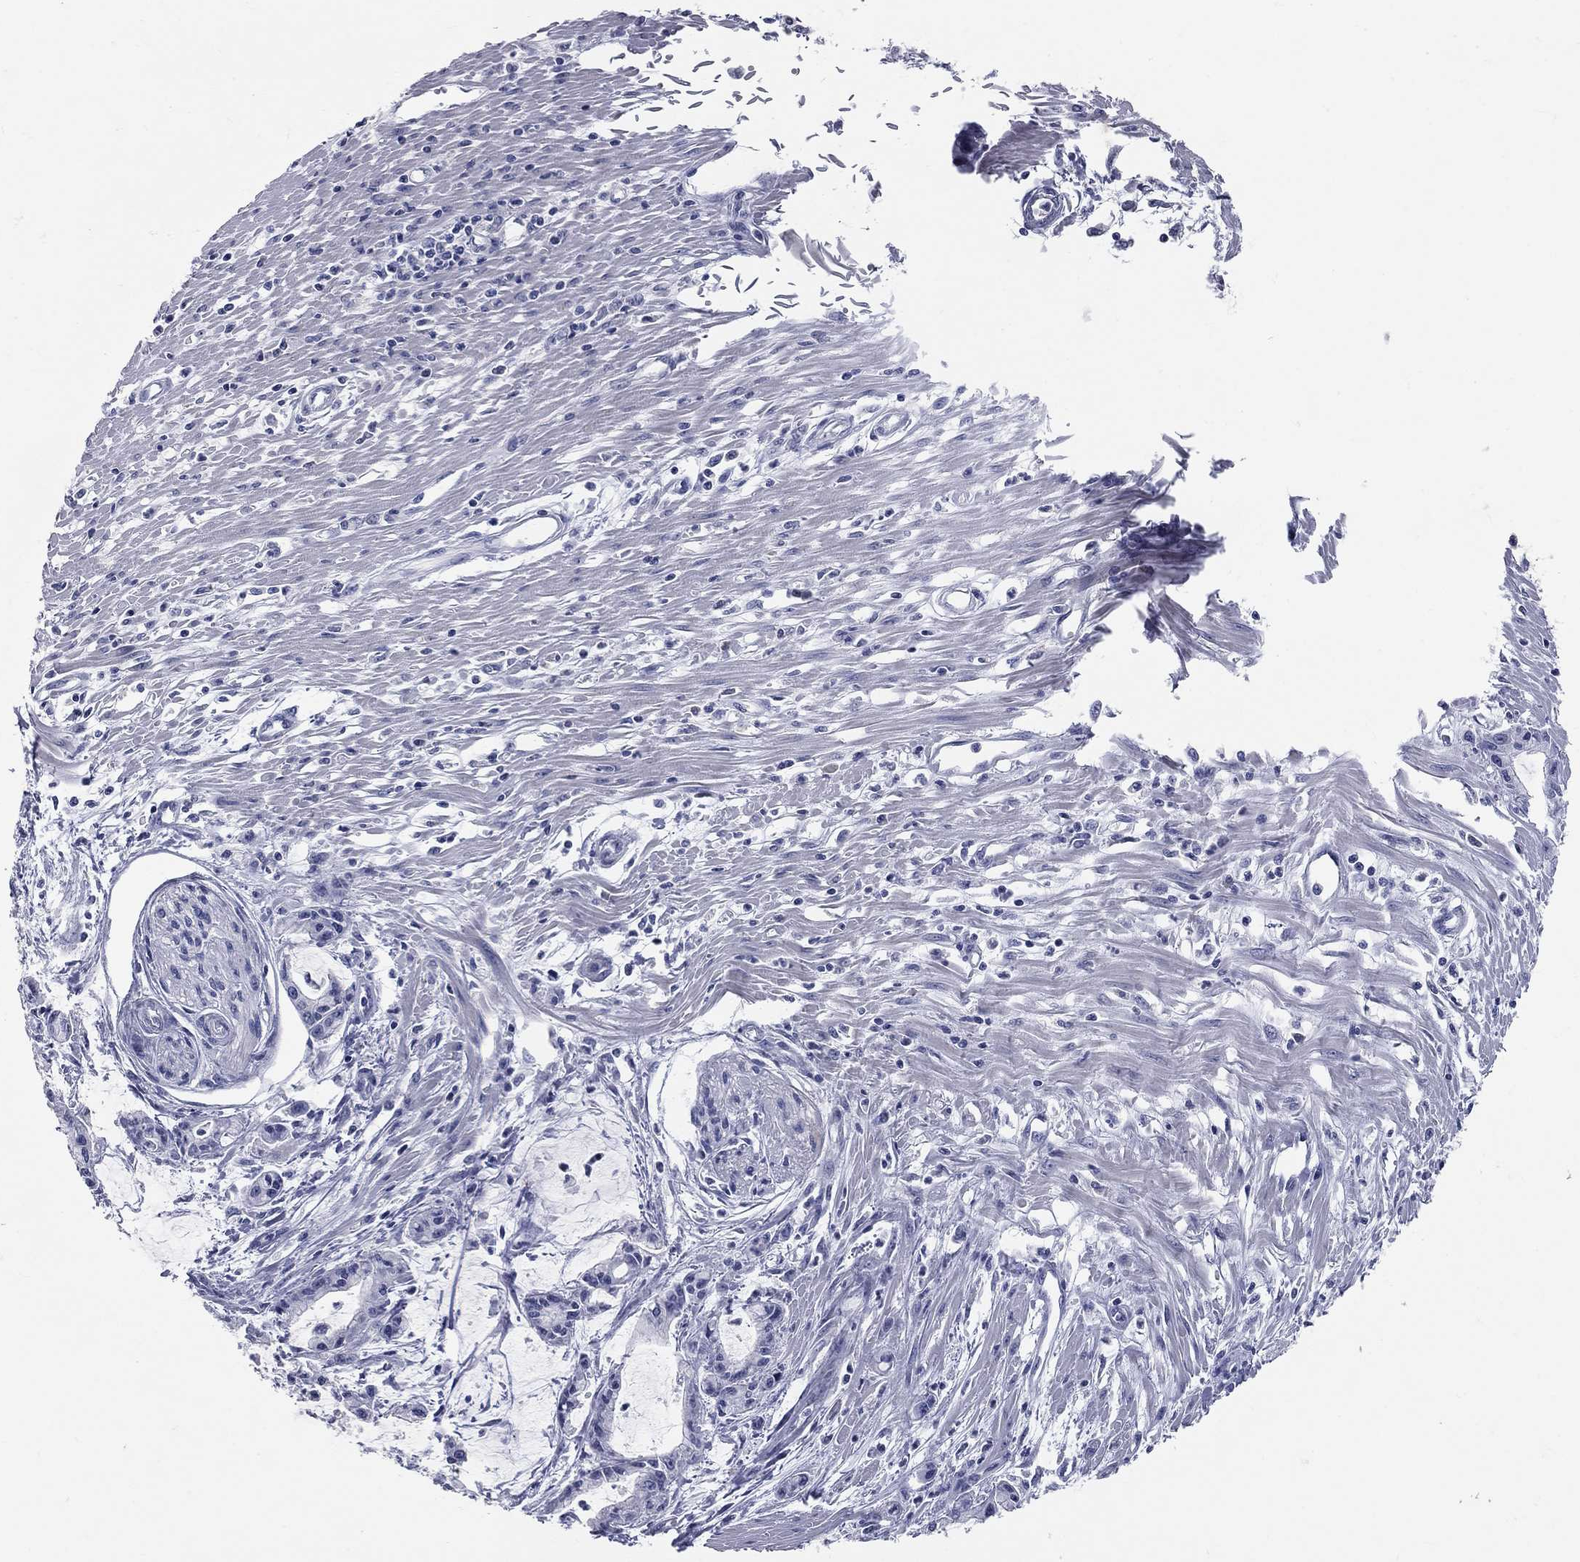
{"staining": {"intensity": "negative", "quantity": "none", "location": "none"}, "tissue": "pancreatic cancer", "cell_type": "Tumor cells", "image_type": "cancer", "snomed": [{"axis": "morphology", "description": "Adenocarcinoma, NOS"}, {"axis": "topography", "description": "Pancreas"}], "caption": "Tumor cells are negative for brown protein staining in pancreatic cancer (adenocarcinoma).", "gene": "SYT12", "patient": {"sex": "male", "age": 48}}